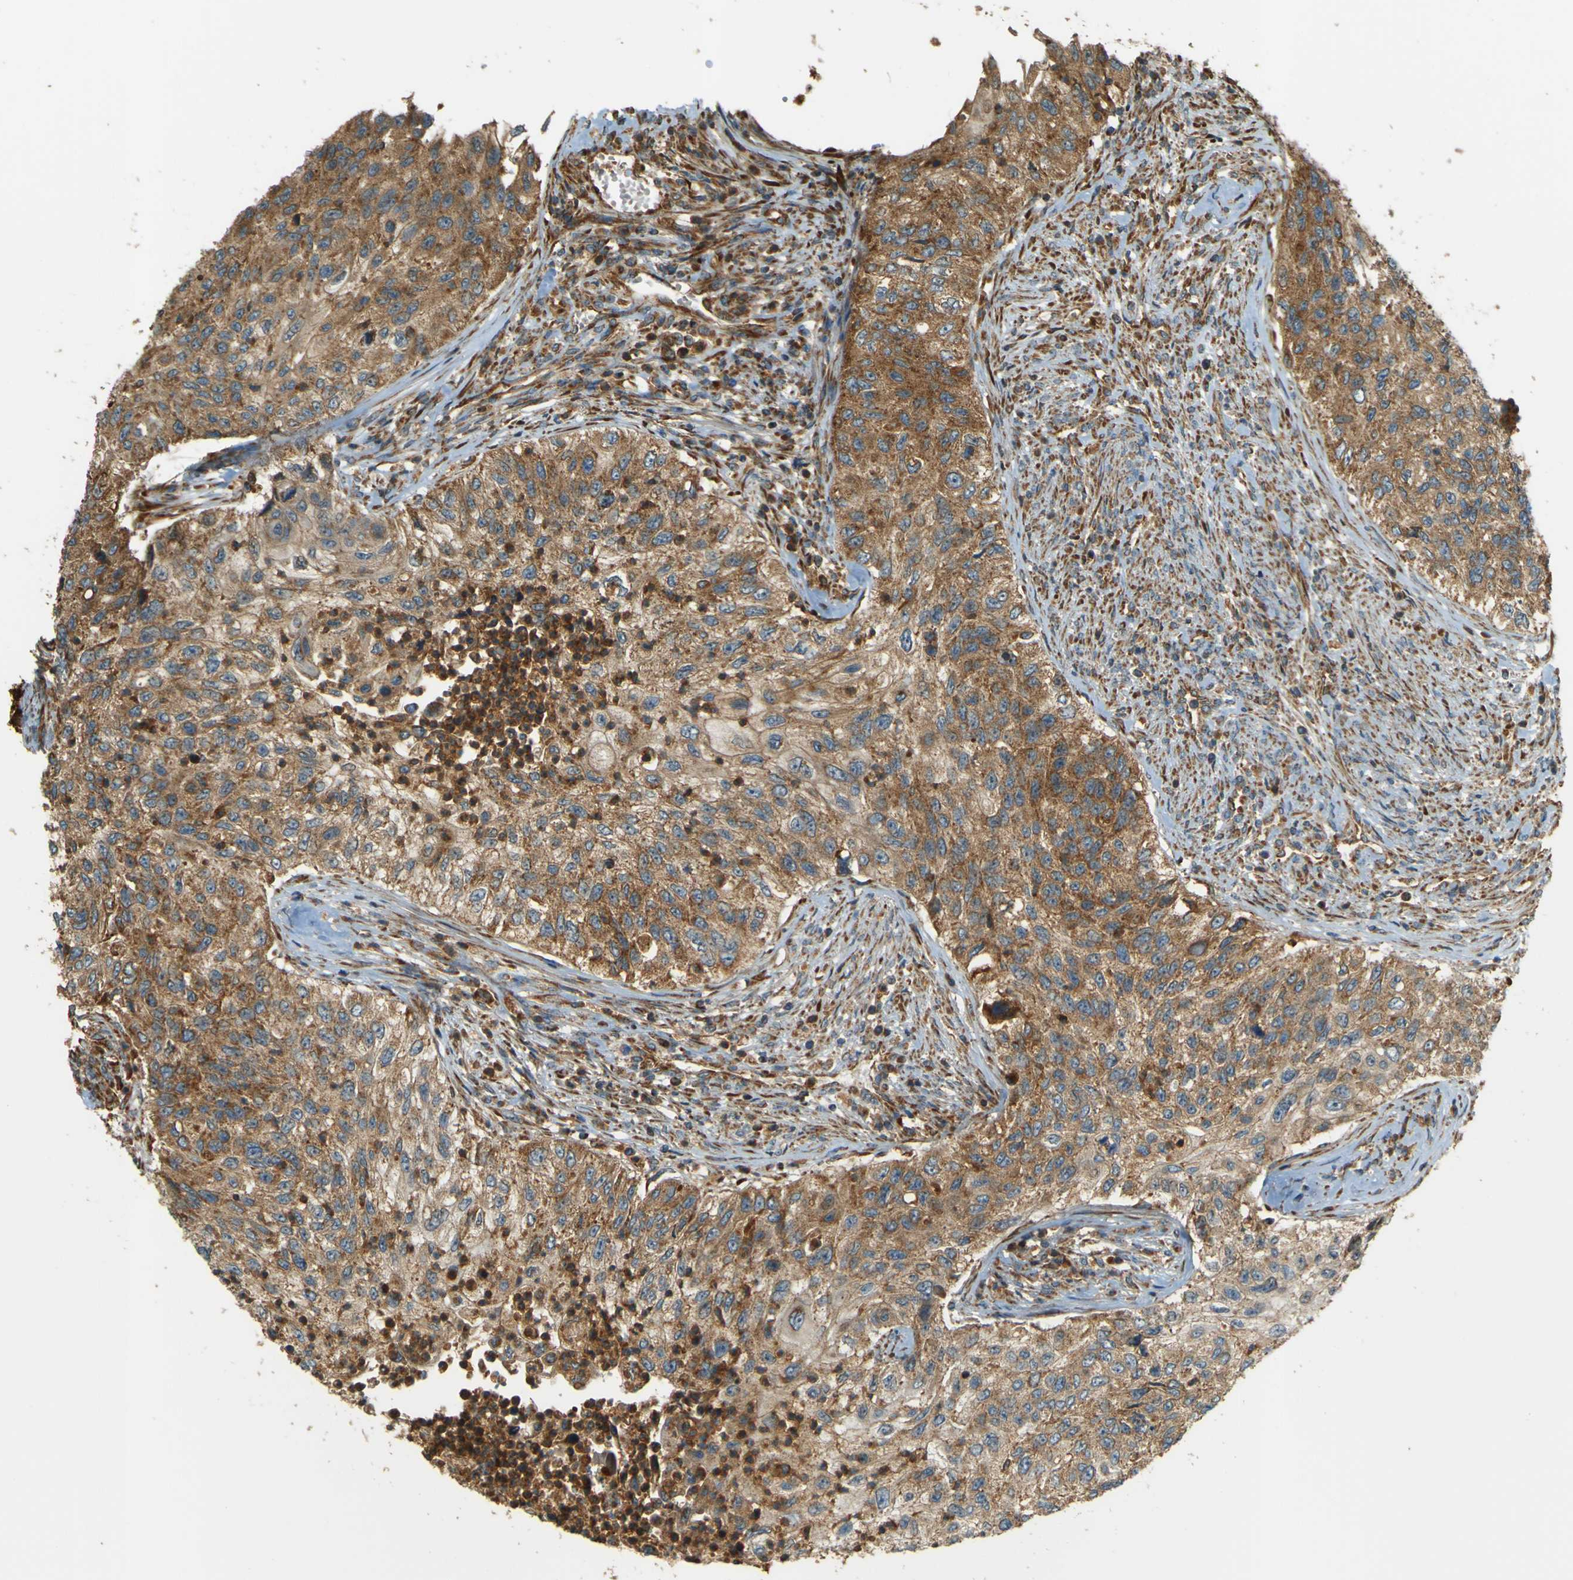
{"staining": {"intensity": "moderate", "quantity": ">75%", "location": "cytoplasmic/membranous"}, "tissue": "urothelial cancer", "cell_type": "Tumor cells", "image_type": "cancer", "snomed": [{"axis": "morphology", "description": "Urothelial carcinoma, High grade"}, {"axis": "topography", "description": "Urinary bladder"}], "caption": "About >75% of tumor cells in urothelial cancer demonstrate moderate cytoplasmic/membranous protein staining as visualized by brown immunohistochemical staining.", "gene": "DNAJC5", "patient": {"sex": "female", "age": 60}}